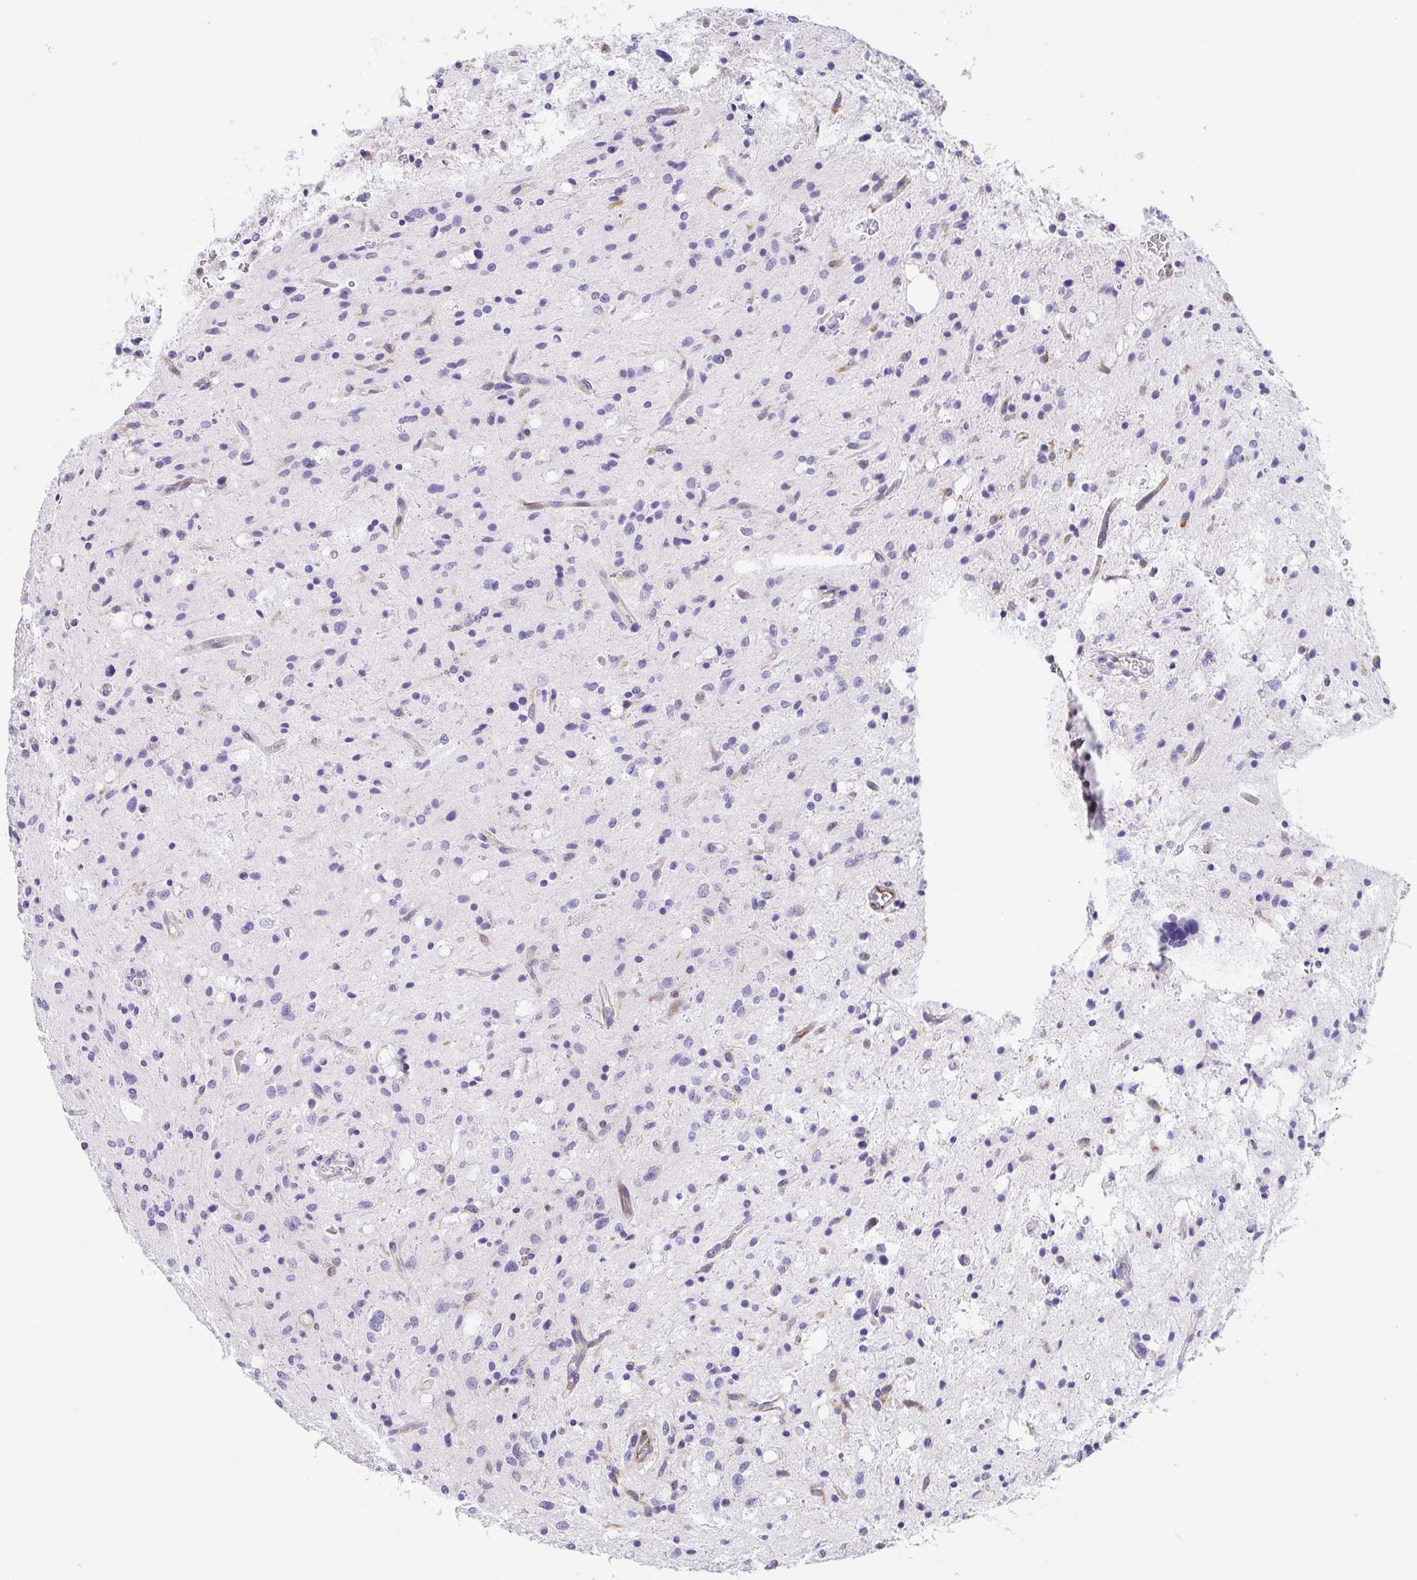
{"staining": {"intensity": "negative", "quantity": "none", "location": "none"}, "tissue": "glioma", "cell_type": "Tumor cells", "image_type": "cancer", "snomed": [{"axis": "morphology", "description": "Glioma, malignant, Low grade"}, {"axis": "topography", "description": "Brain"}], "caption": "This is a image of IHC staining of malignant low-grade glioma, which shows no expression in tumor cells.", "gene": "COL17A1", "patient": {"sex": "female", "age": 58}}